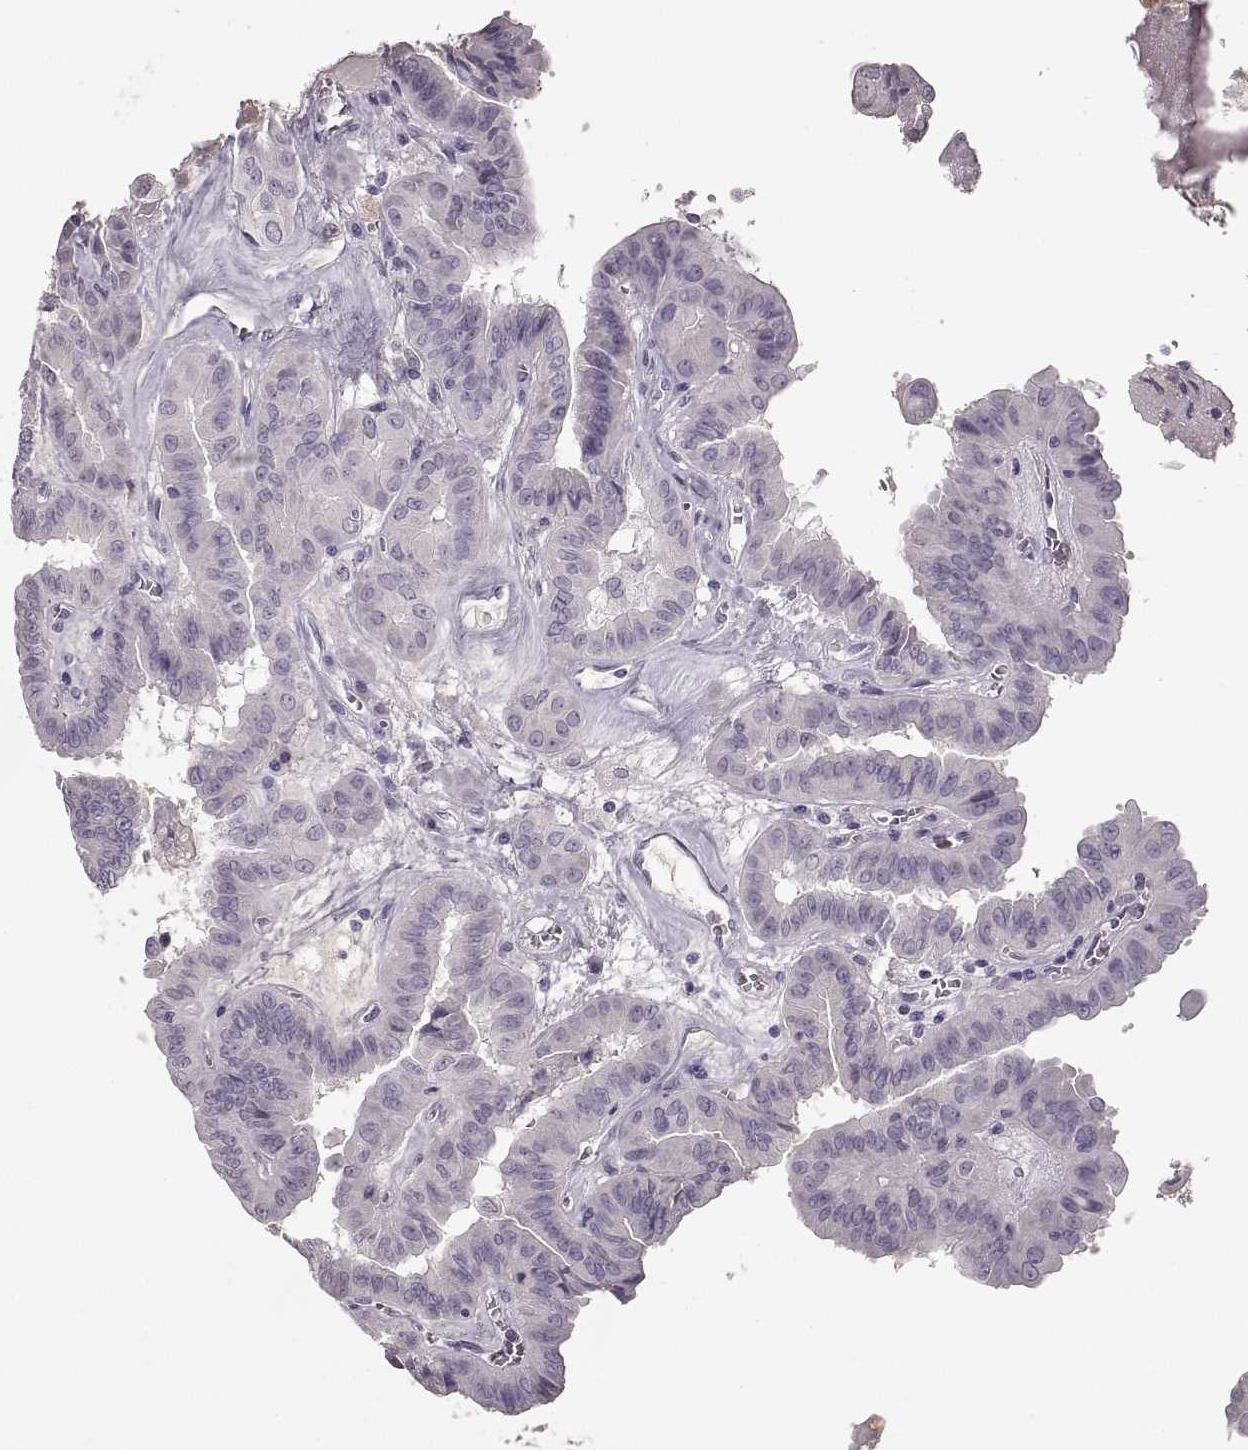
{"staining": {"intensity": "negative", "quantity": "none", "location": "none"}, "tissue": "thyroid cancer", "cell_type": "Tumor cells", "image_type": "cancer", "snomed": [{"axis": "morphology", "description": "Papillary adenocarcinoma, NOS"}, {"axis": "topography", "description": "Thyroid gland"}], "caption": "Immunohistochemical staining of papillary adenocarcinoma (thyroid) exhibits no significant expression in tumor cells. The staining was performed using DAB to visualize the protein expression in brown, while the nuclei were stained in blue with hematoxylin (Magnification: 20x).", "gene": "SPAG17", "patient": {"sex": "female", "age": 37}}